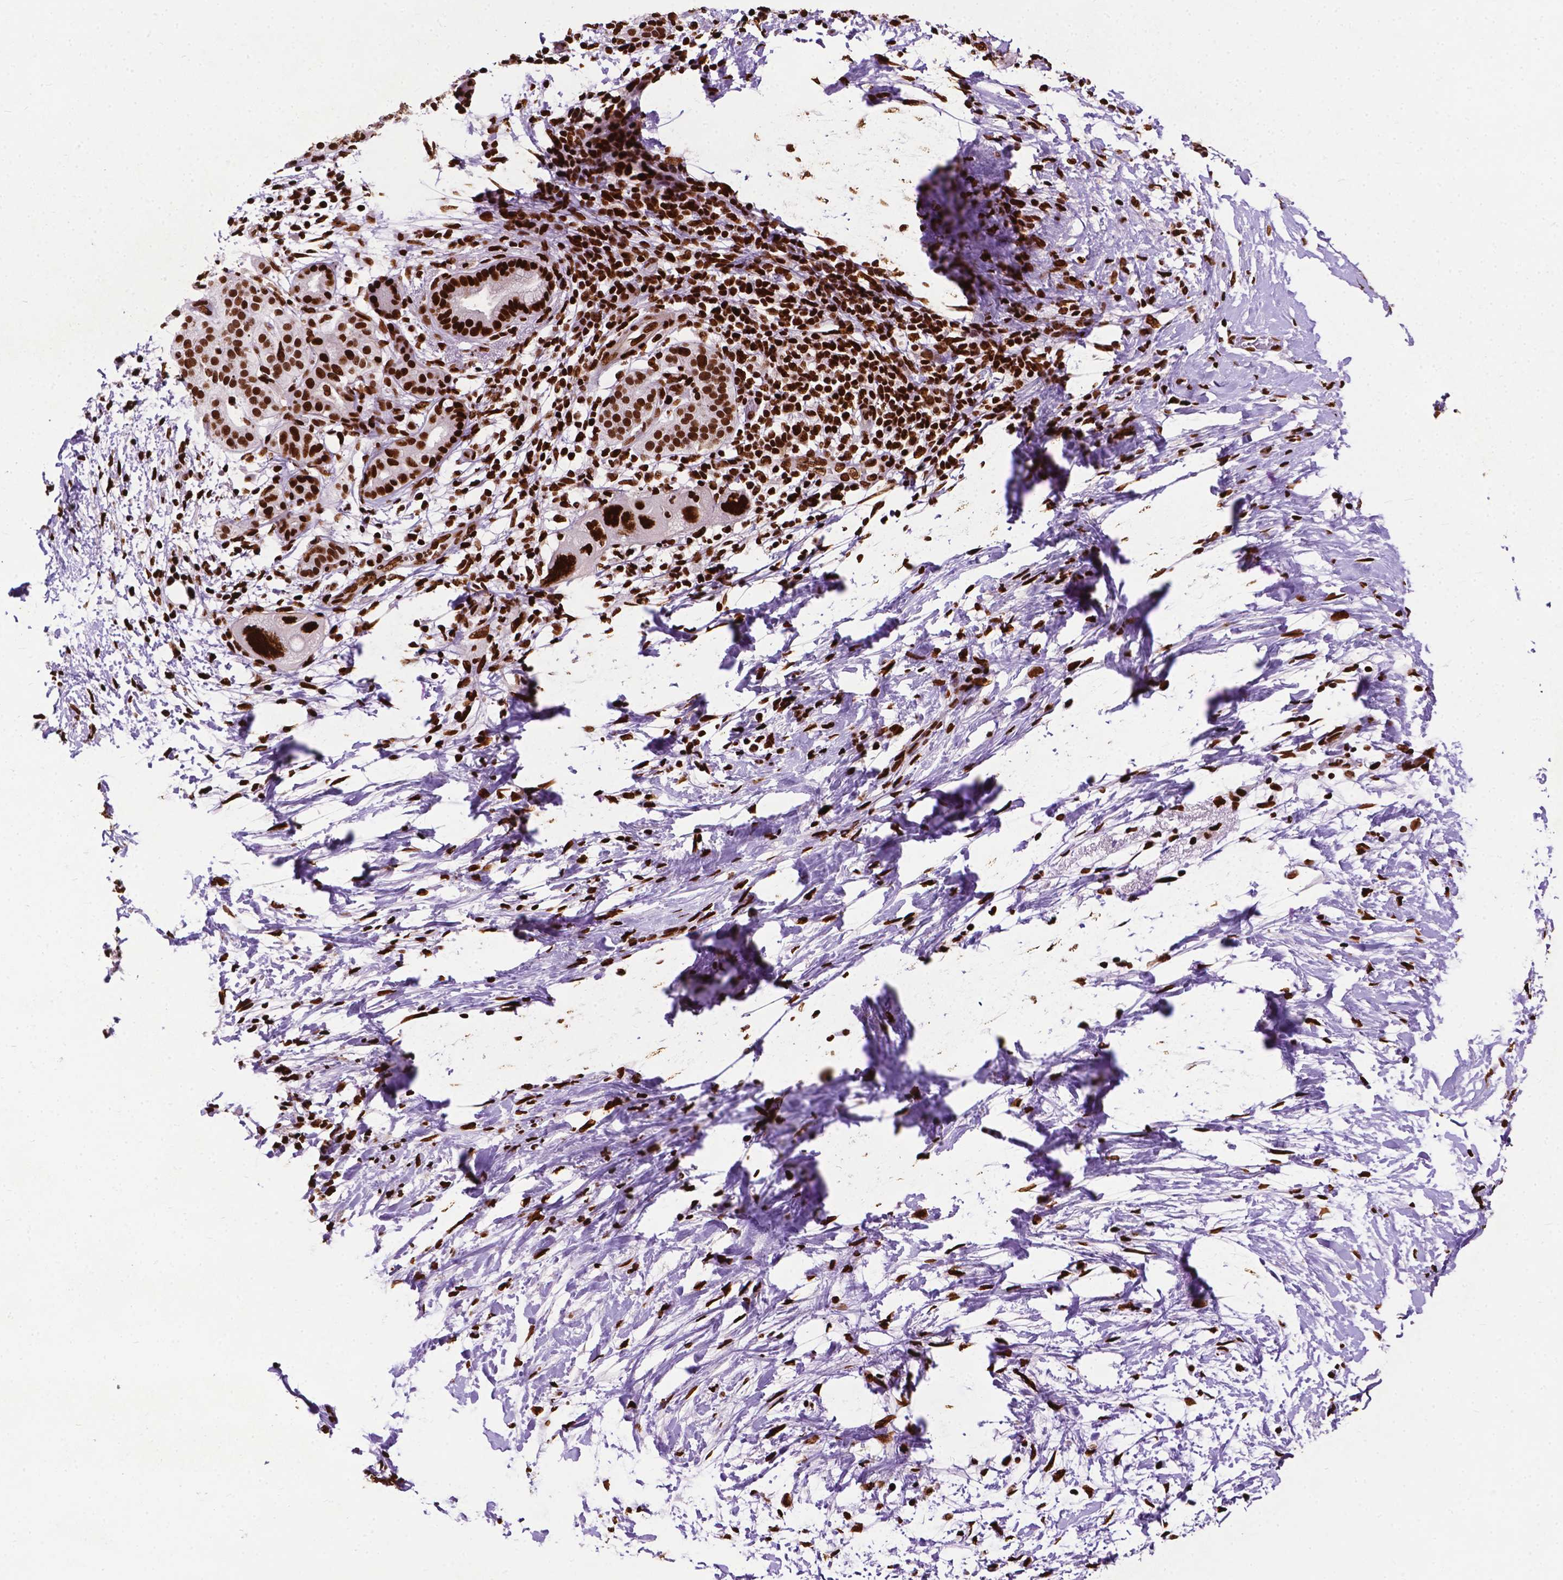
{"staining": {"intensity": "strong", "quantity": ">75%", "location": "nuclear"}, "tissue": "pancreatic cancer", "cell_type": "Tumor cells", "image_type": "cancer", "snomed": [{"axis": "morphology", "description": "Adenocarcinoma, NOS"}, {"axis": "topography", "description": "Pancreas"}], "caption": "Pancreatic cancer stained with immunohistochemistry reveals strong nuclear expression in about >75% of tumor cells.", "gene": "SMIM5", "patient": {"sex": "female", "age": 72}}